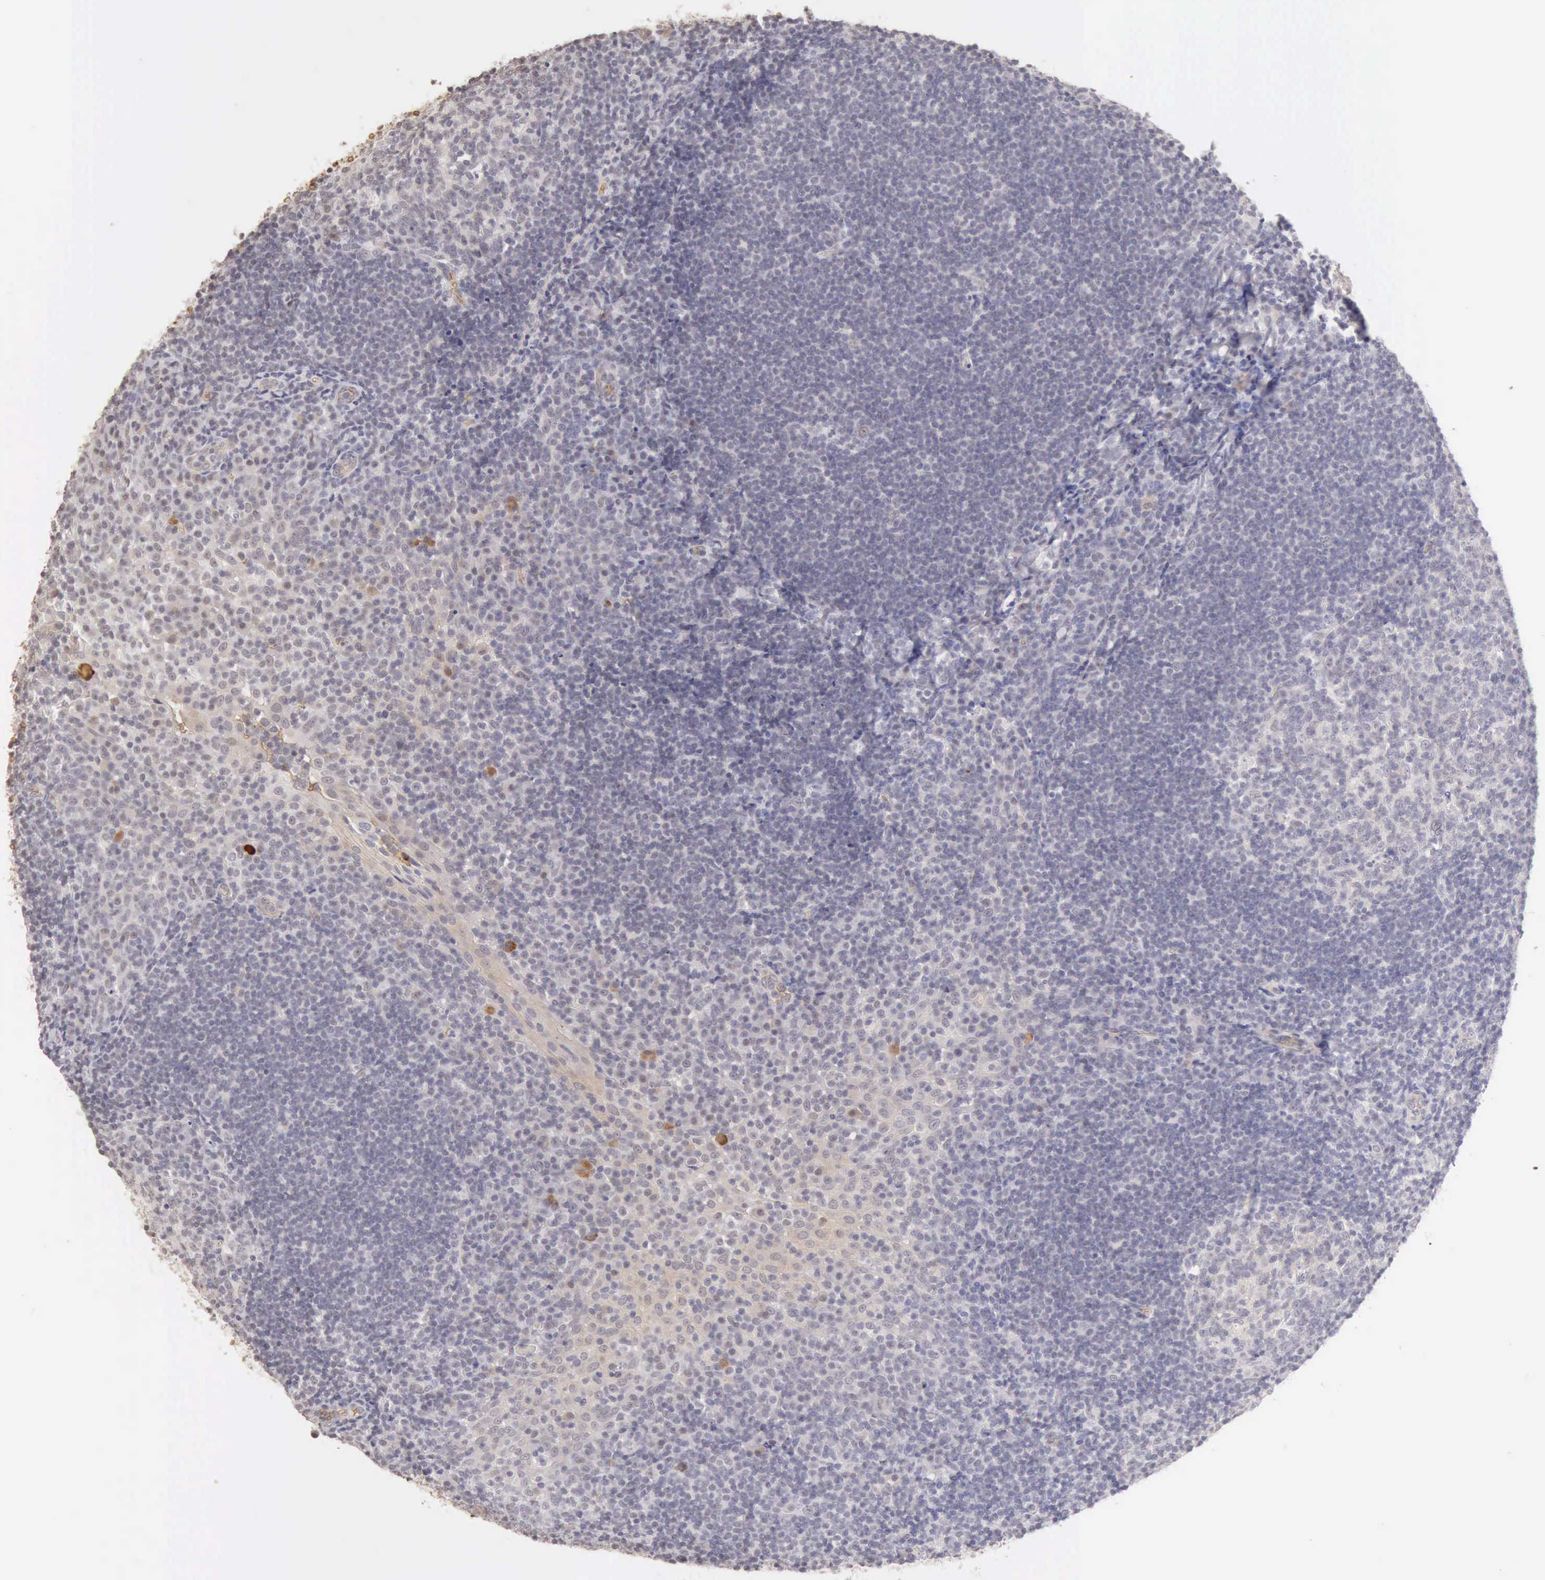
{"staining": {"intensity": "negative", "quantity": "none", "location": "none"}, "tissue": "tonsil", "cell_type": "Germinal center cells", "image_type": "normal", "snomed": [{"axis": "morphology", "description": "Normal tissue, NOS"}, {"axis": "topography", "description": "Tonsil"}], "caption": "This is an IHC photomicrograph of normal tonsil. There is no staining in germinal center cells.", "gene": "CFI", "patient": {"sex": "female", "age": 40}}